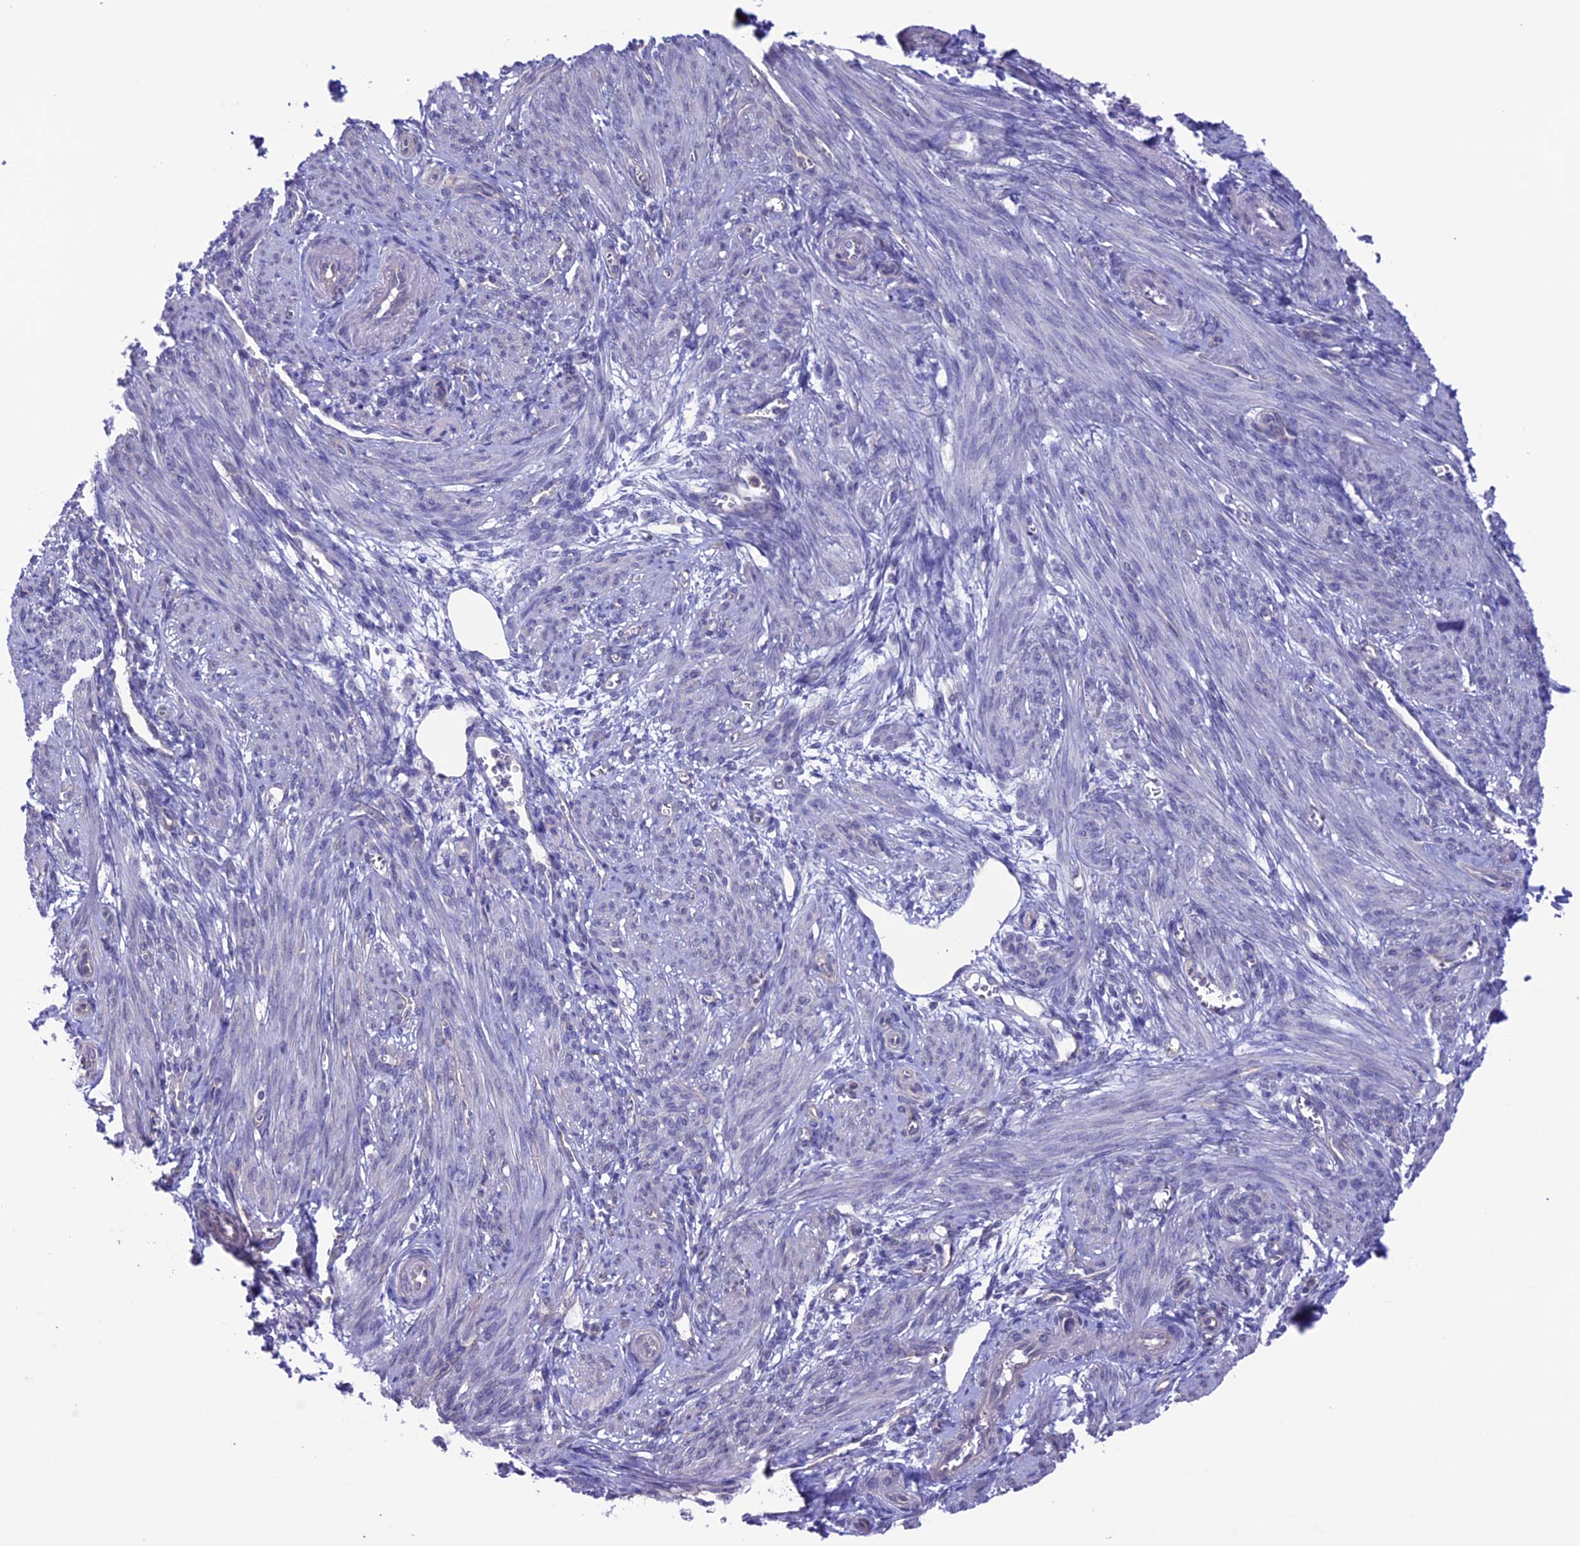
{"staining": {"intensity": "negative", "quantity": "none", "location": "none"}, "tissue": "smooth muscle", "cell_type": "Smooth muscle cells", "image_type": "normal", "snomed": [{"axis": "morphology", "description": "Normal tissue, NOS"}, {"axis": "topography", "description": "Smooth muscle"}], "caption": "Smooth muscle stained for a protein using immunohistochemistry (IHC) shows no expression smooth muscle cells.", "gene": "SLC1A6", "patient": {"sex": "female", "age": 39}}